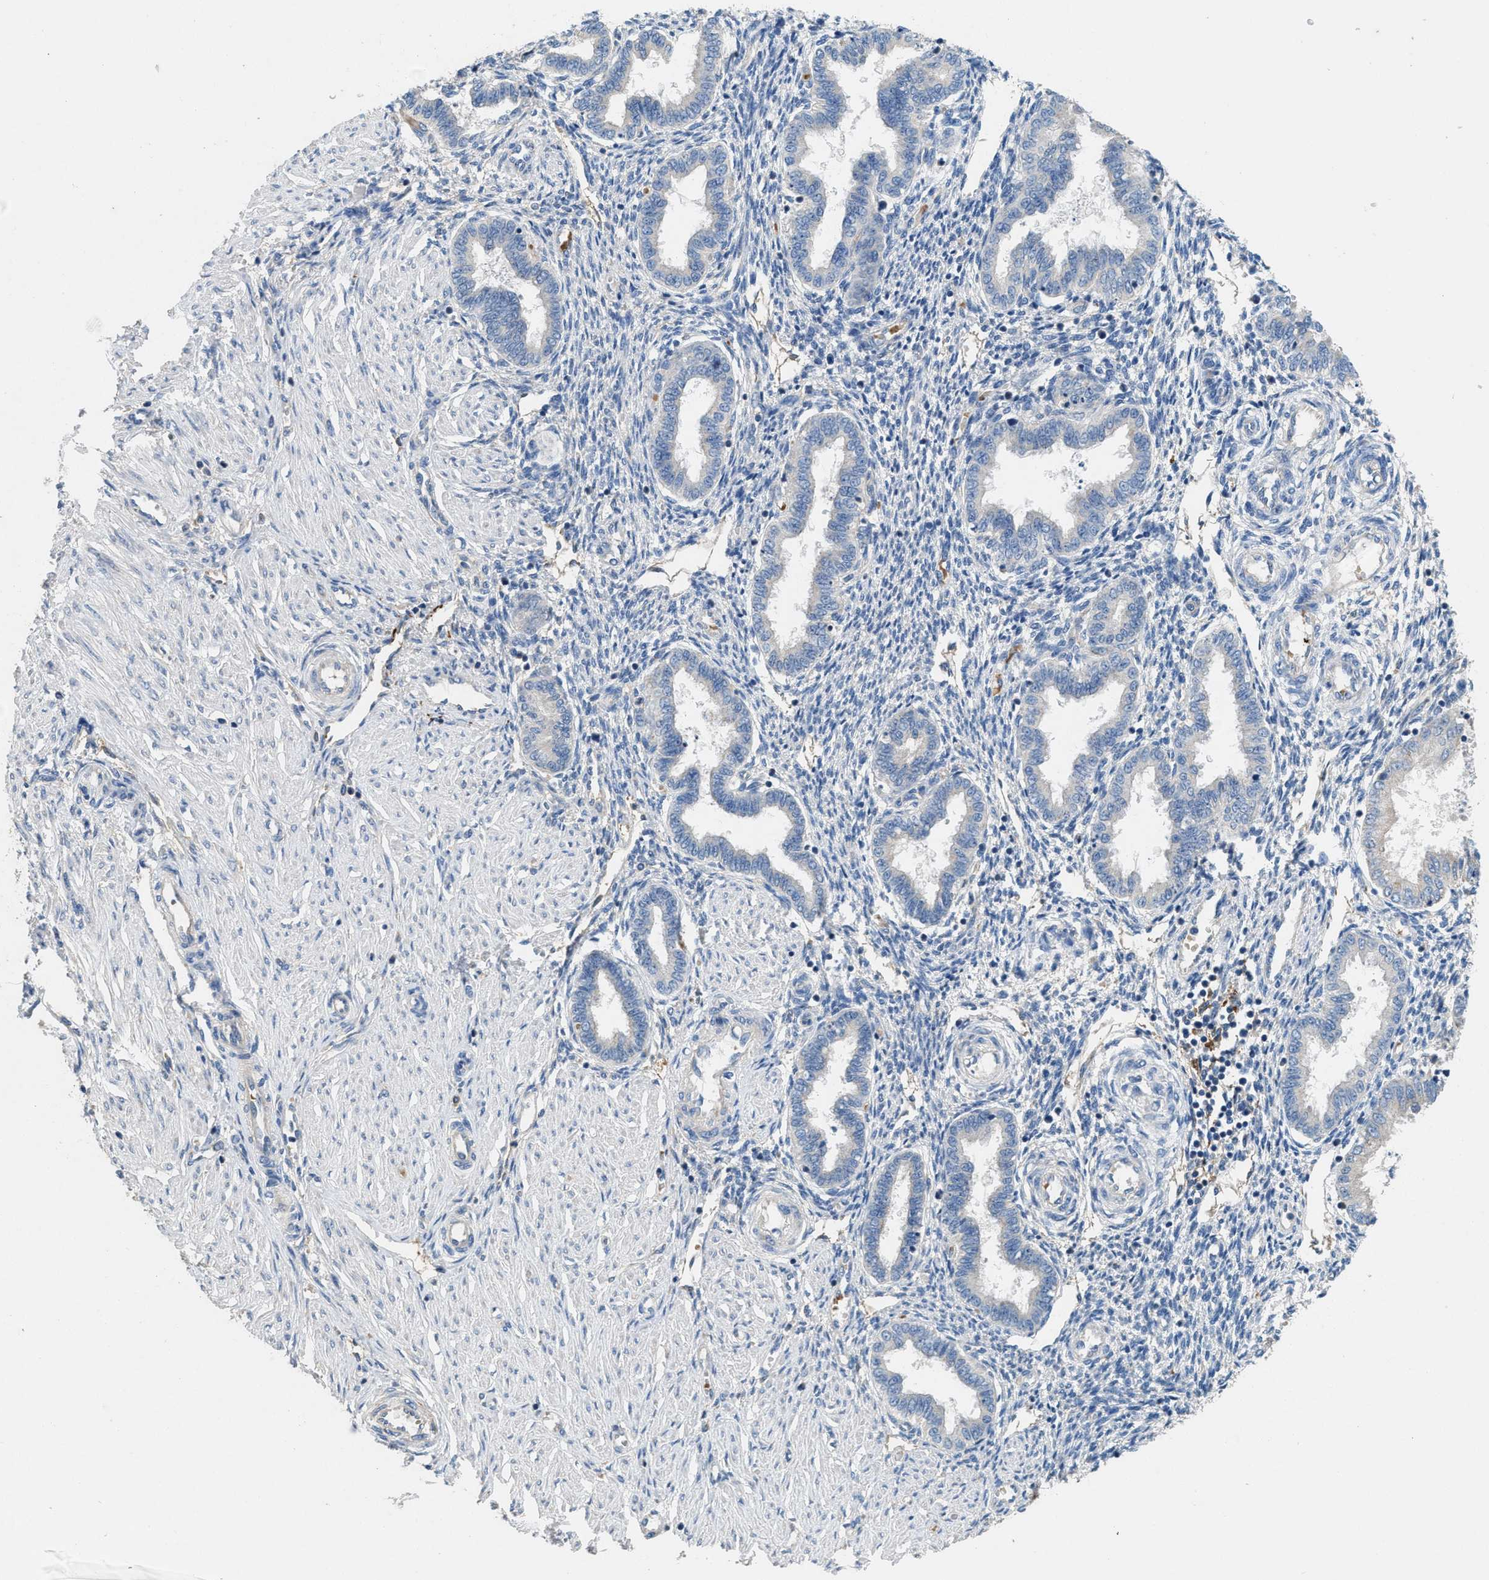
{"staining": {"intensity": "negative", "quantity": "none", "location": "none"}, "tissue": "endometrium", "cell_type": "Cells in endometrial stroma", "image_type": "normal", "snomed": [{"axis": "morphology", "description": "Normal tissue, NOS"}, {"axis": "topography", "description": "Endometrium"}], "caption": "Immunohistochemistry (IHC) micrograph of benign endometrium stained for a protein (brown), which displays no expression in cells in endometrial stroma.", "gene": "DGKE", "patient": {"sex": "female", "age": 33}}